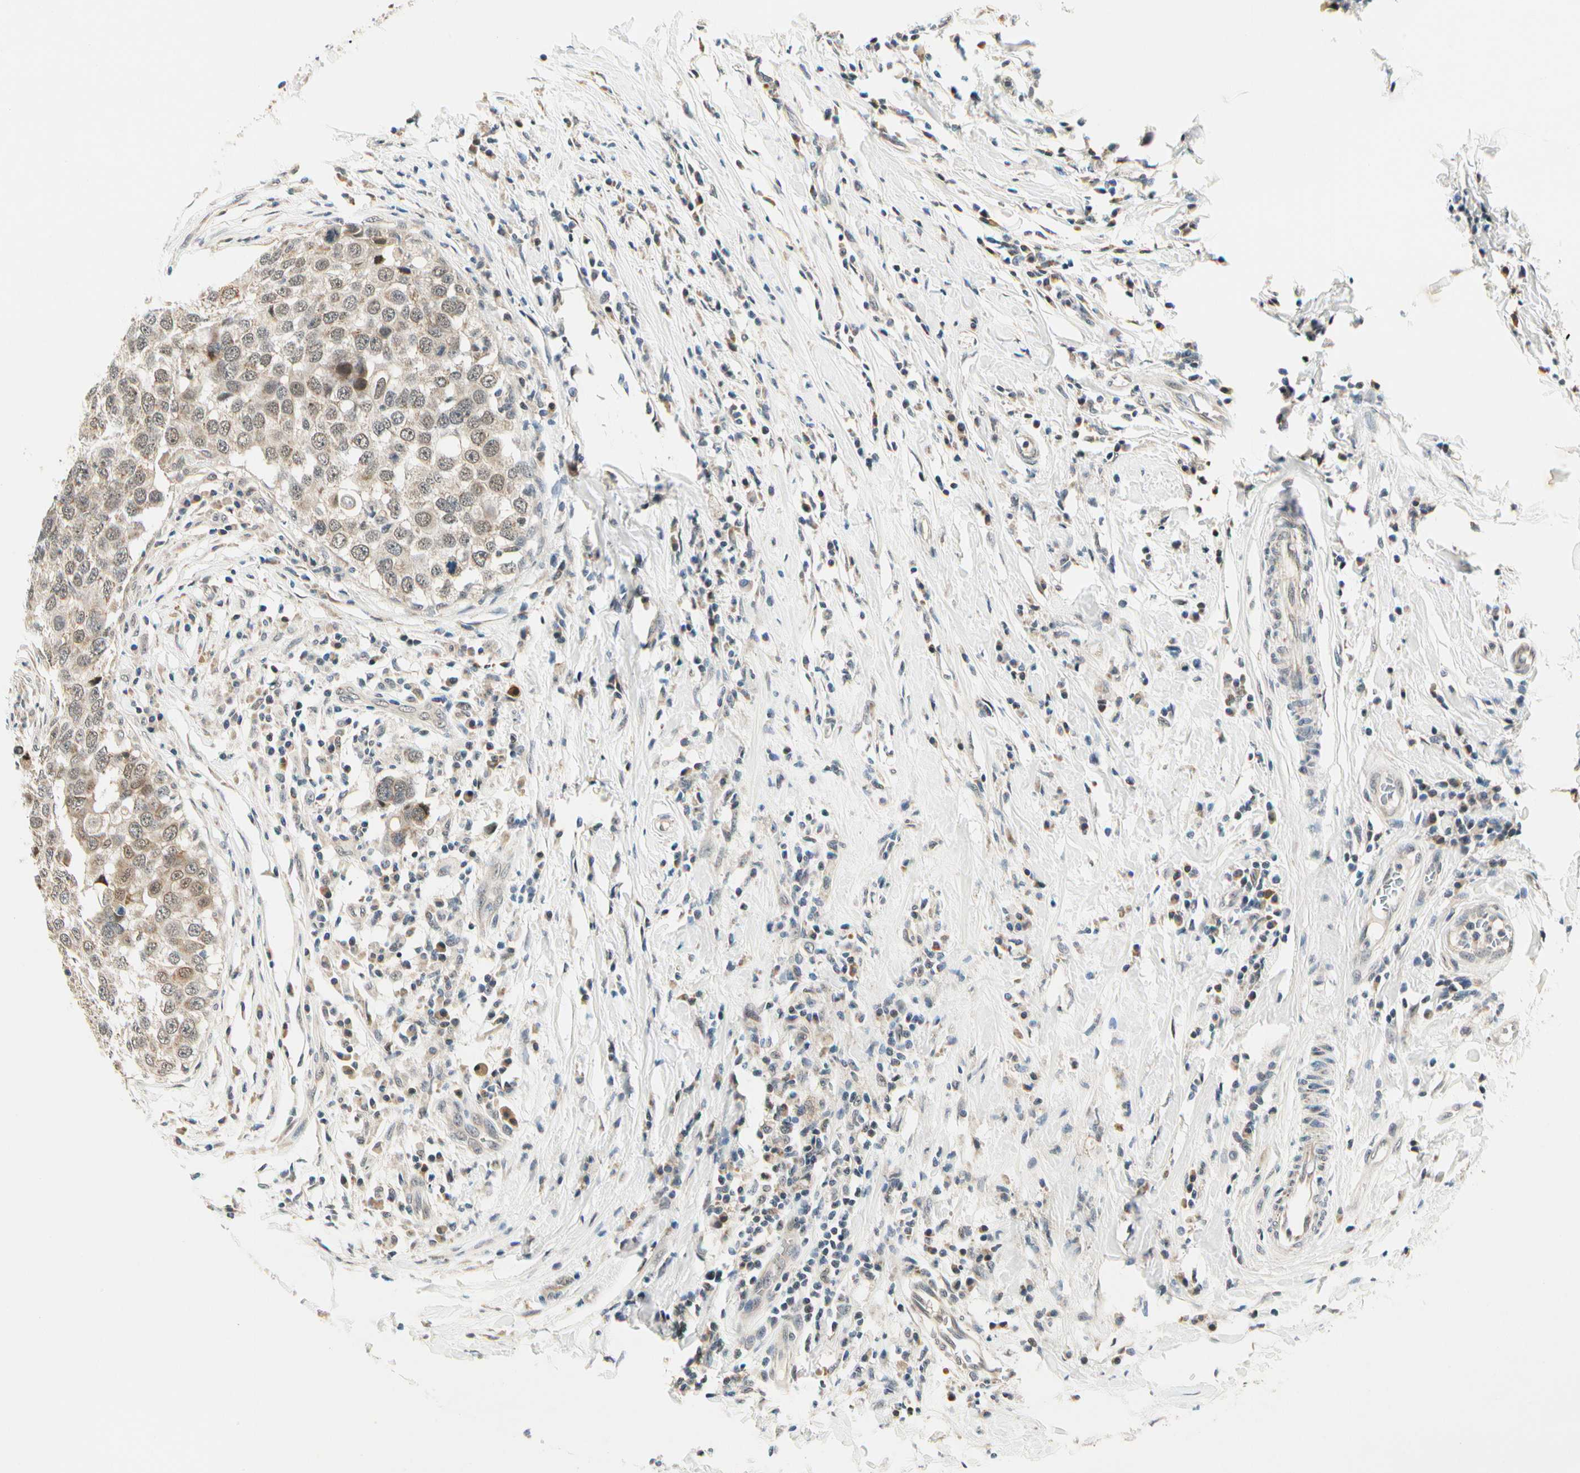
{"staining": {"intensity": "moderate", "quantity": "25%-75%", "location": "cytoplasmic/membranous"}, "tissue": "breast cancer", "cell_type": "Tumor cells", "image_type": "cancer", "snomed": [{"axis": "morphology", "description": "Duct carcinoma"}, {"axis": "topography", "description": "Breast"}], "caption": "Immunohistochemistry (DAB) staining of human breast invasive ductal carcinoma exhibits moderate cytoplasmic/membranous protein staining in about 25%-75% of tumor cells.", "gene": "PDK2", "patient": {"sex": "female", "age": 27}}